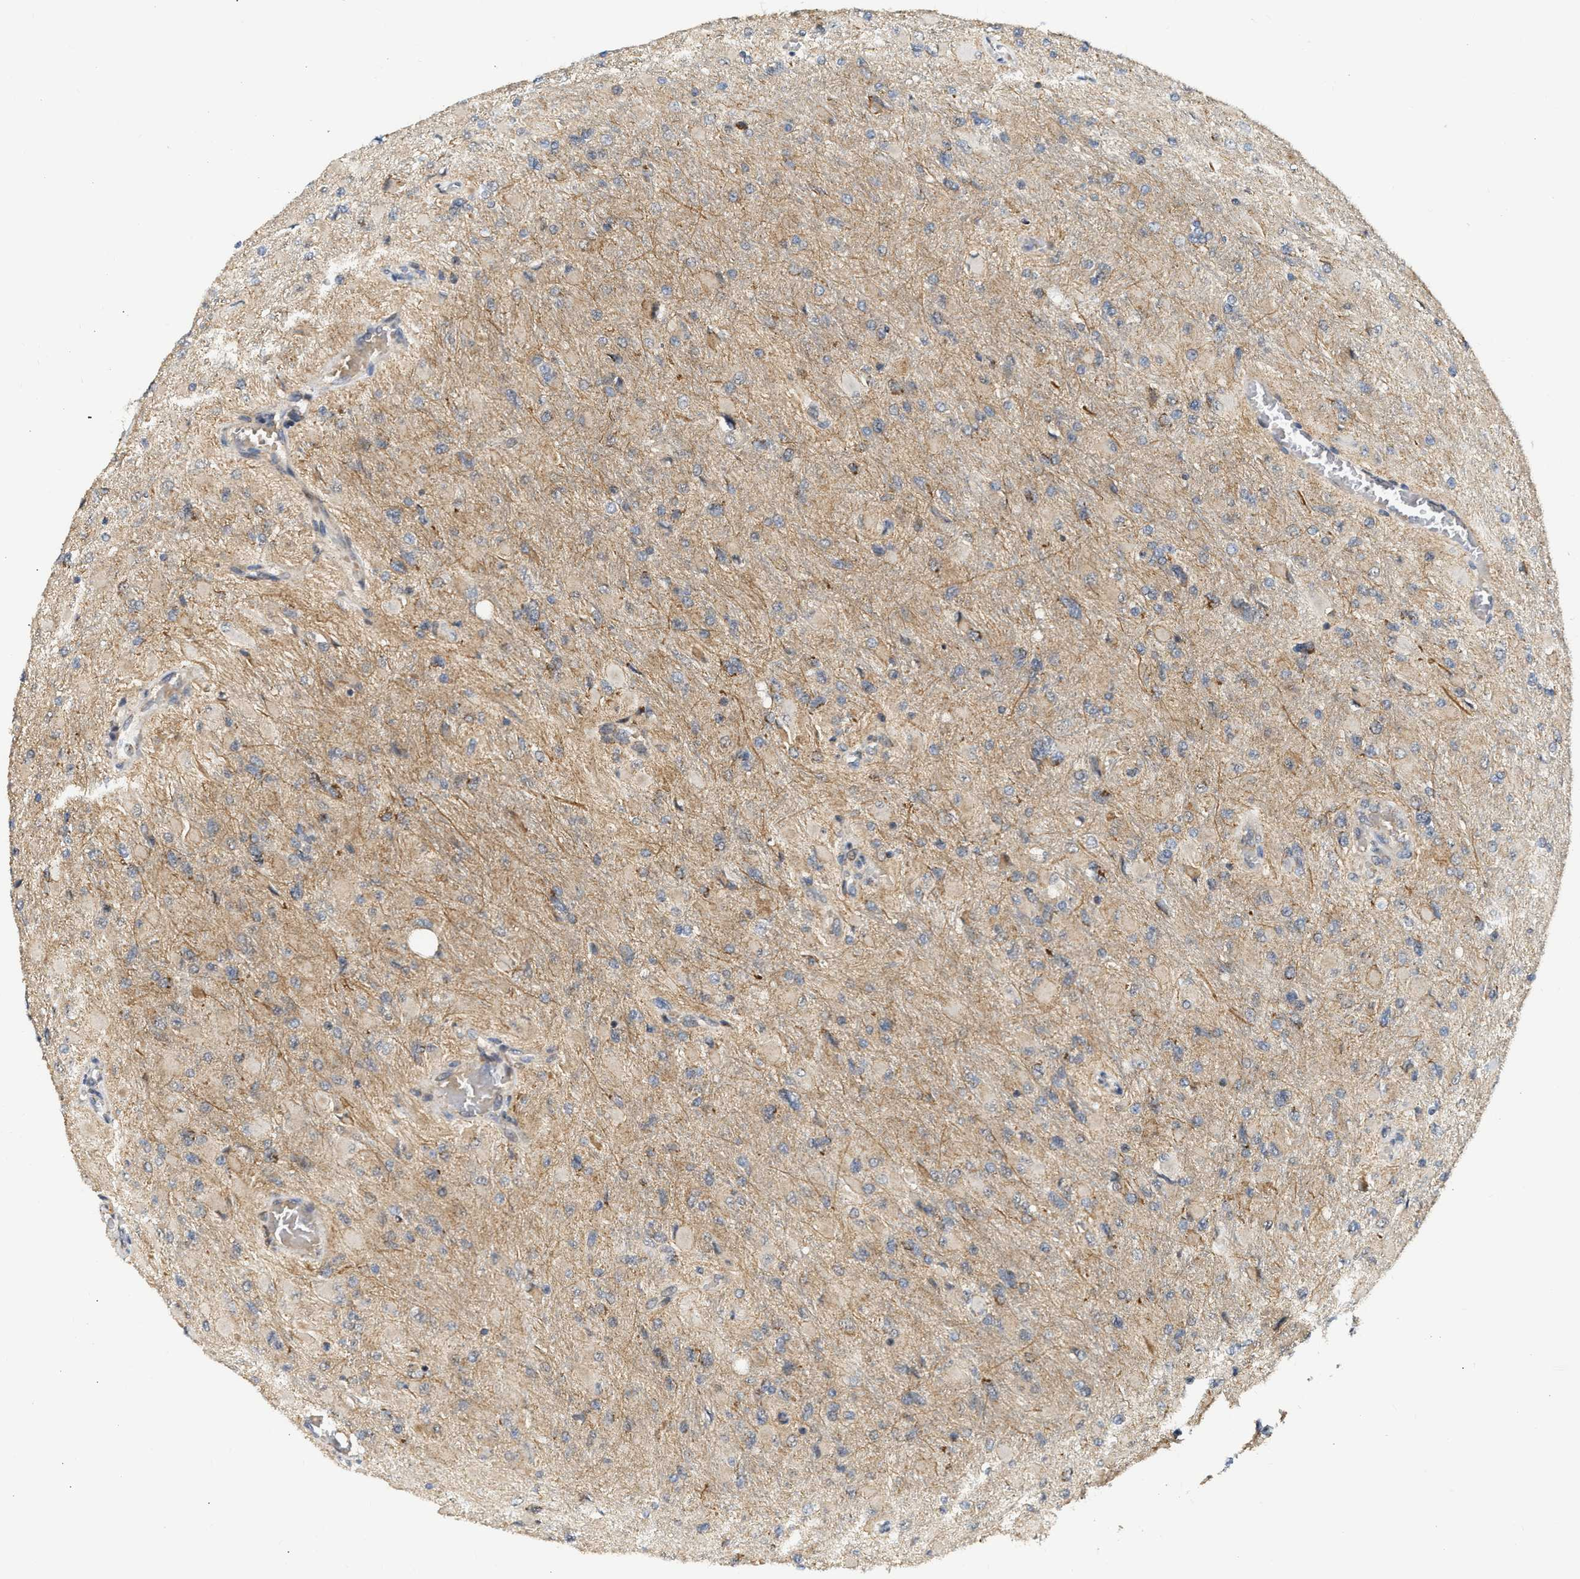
{"staining": {"intensity": "weak", "quantity": ">75%", "location": "cytoplasmic/membranous"}, "tissue": "glioma", "cell_type": "Tumor cells", "image_type": "cancer", "snomed": [{"axis": "morphology", "description": "Glioma, malignant, High grade"}, {"axis": "topography", "description": "Cerebral cortex"}], "caption": "Glioma was stained to show a protein in brown. There is low levels of weak cytoplasmic/membranous expression in about >75% of tumor cells.", "gene": "DEPTOR", "patient": {"sex": "female", "age": 36}}